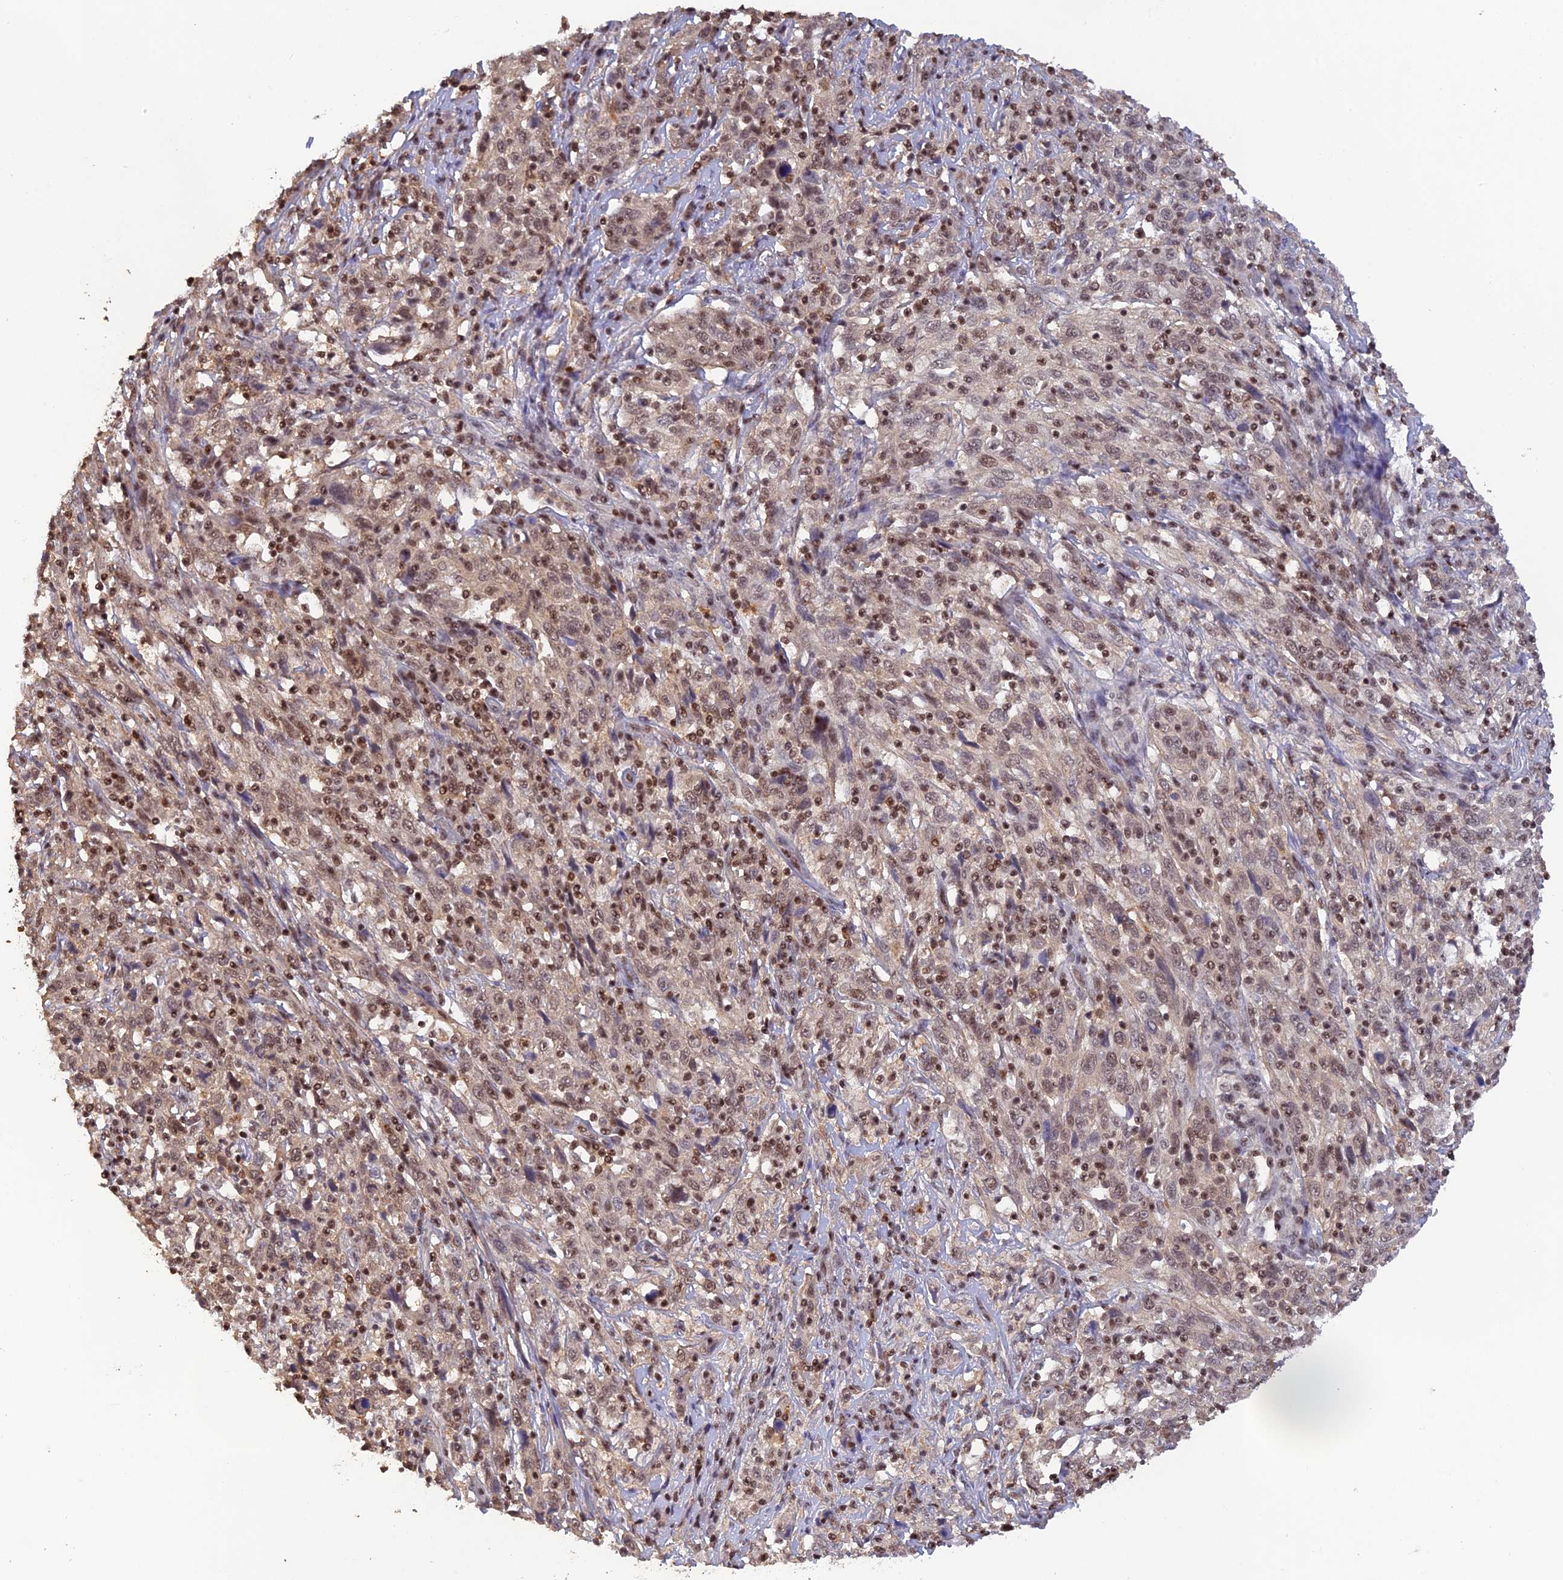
{"staining": {"intensity": "moderate", "quantity": ">75%", "location": "nuclear"}, "tissue": "cervical cancer", "cell_type": "Tumor cells", "image_type": "cancer", "snomed": [{"axis": "morphology", "description": "Squamous cell carcinoma, NOS"}, {"axis": "topography", "description": "Cervix"}], "caption": "IHC photomicrograph of neoplastic tissue: cervical squamous cell carcinoma stained using IHC displays medium levels of moderate protein expression localized specifically in the nuclear of tumor cells, appearing as a nuclear brown color.", "gene": "THAP11", "patient": {"sex": "female", "age": 46}}